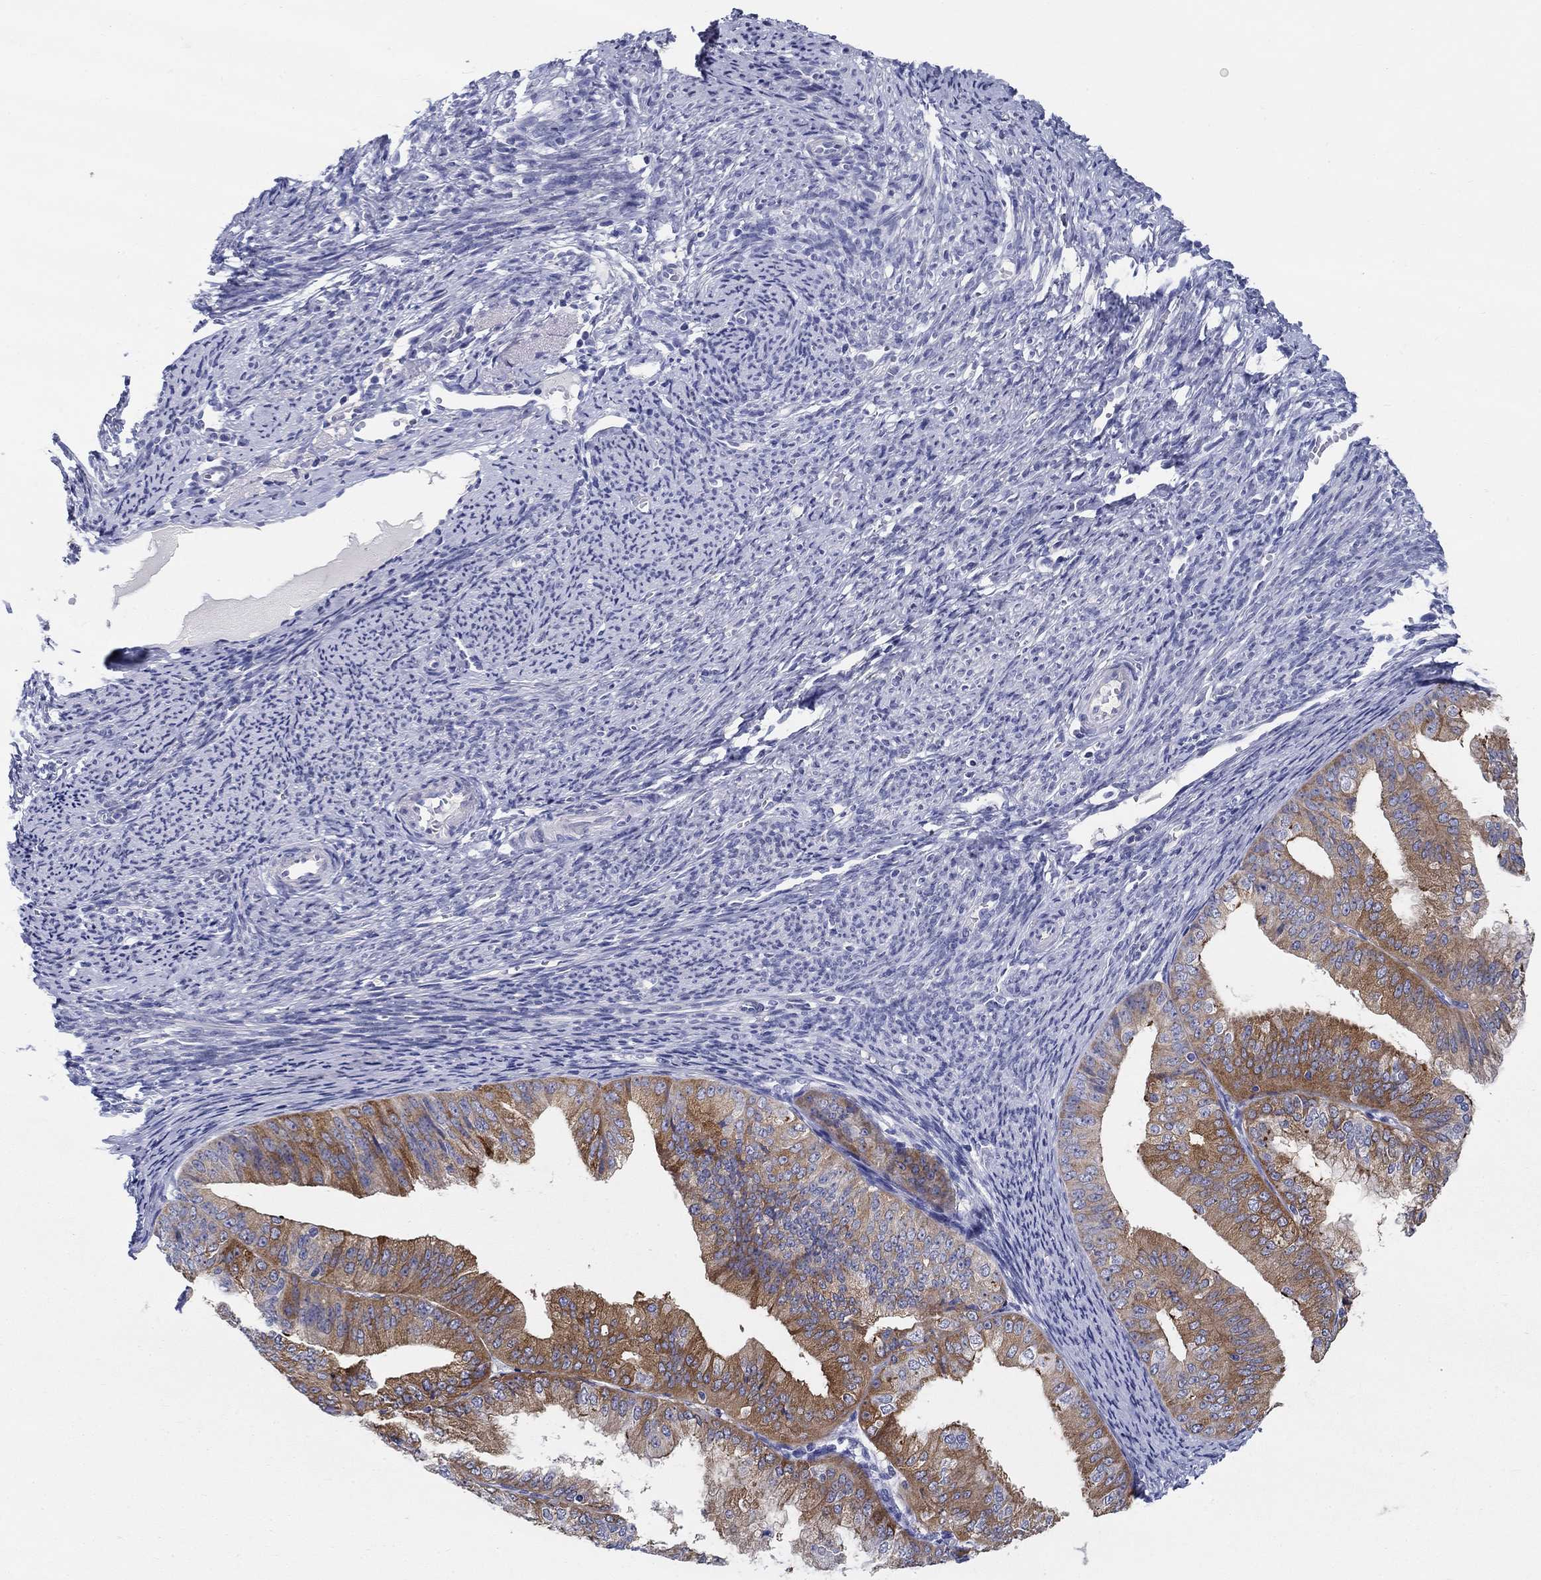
{"staining": {"intensity": "strong", "quantity": ">75%", "location": "cytoplasmic/membranous"}, "tissue": "endometrial cancer", "cell_type": "Tumor cells", "image_type": "cancer", "snomed": [{"axis": "morphology", "description": "Adenocarcinoma, NOS"}, {"axis": "topography", "description": "Endometrium"}], "caption": "A high amount of strong cytoplasmic/membranous positivity is seen in about >75% of tumor cells in endometrial cancer (adenocarcinoma) tissue.", "gene": "RAP1GAP", "patient": {"sex": "female", "age": 63}}